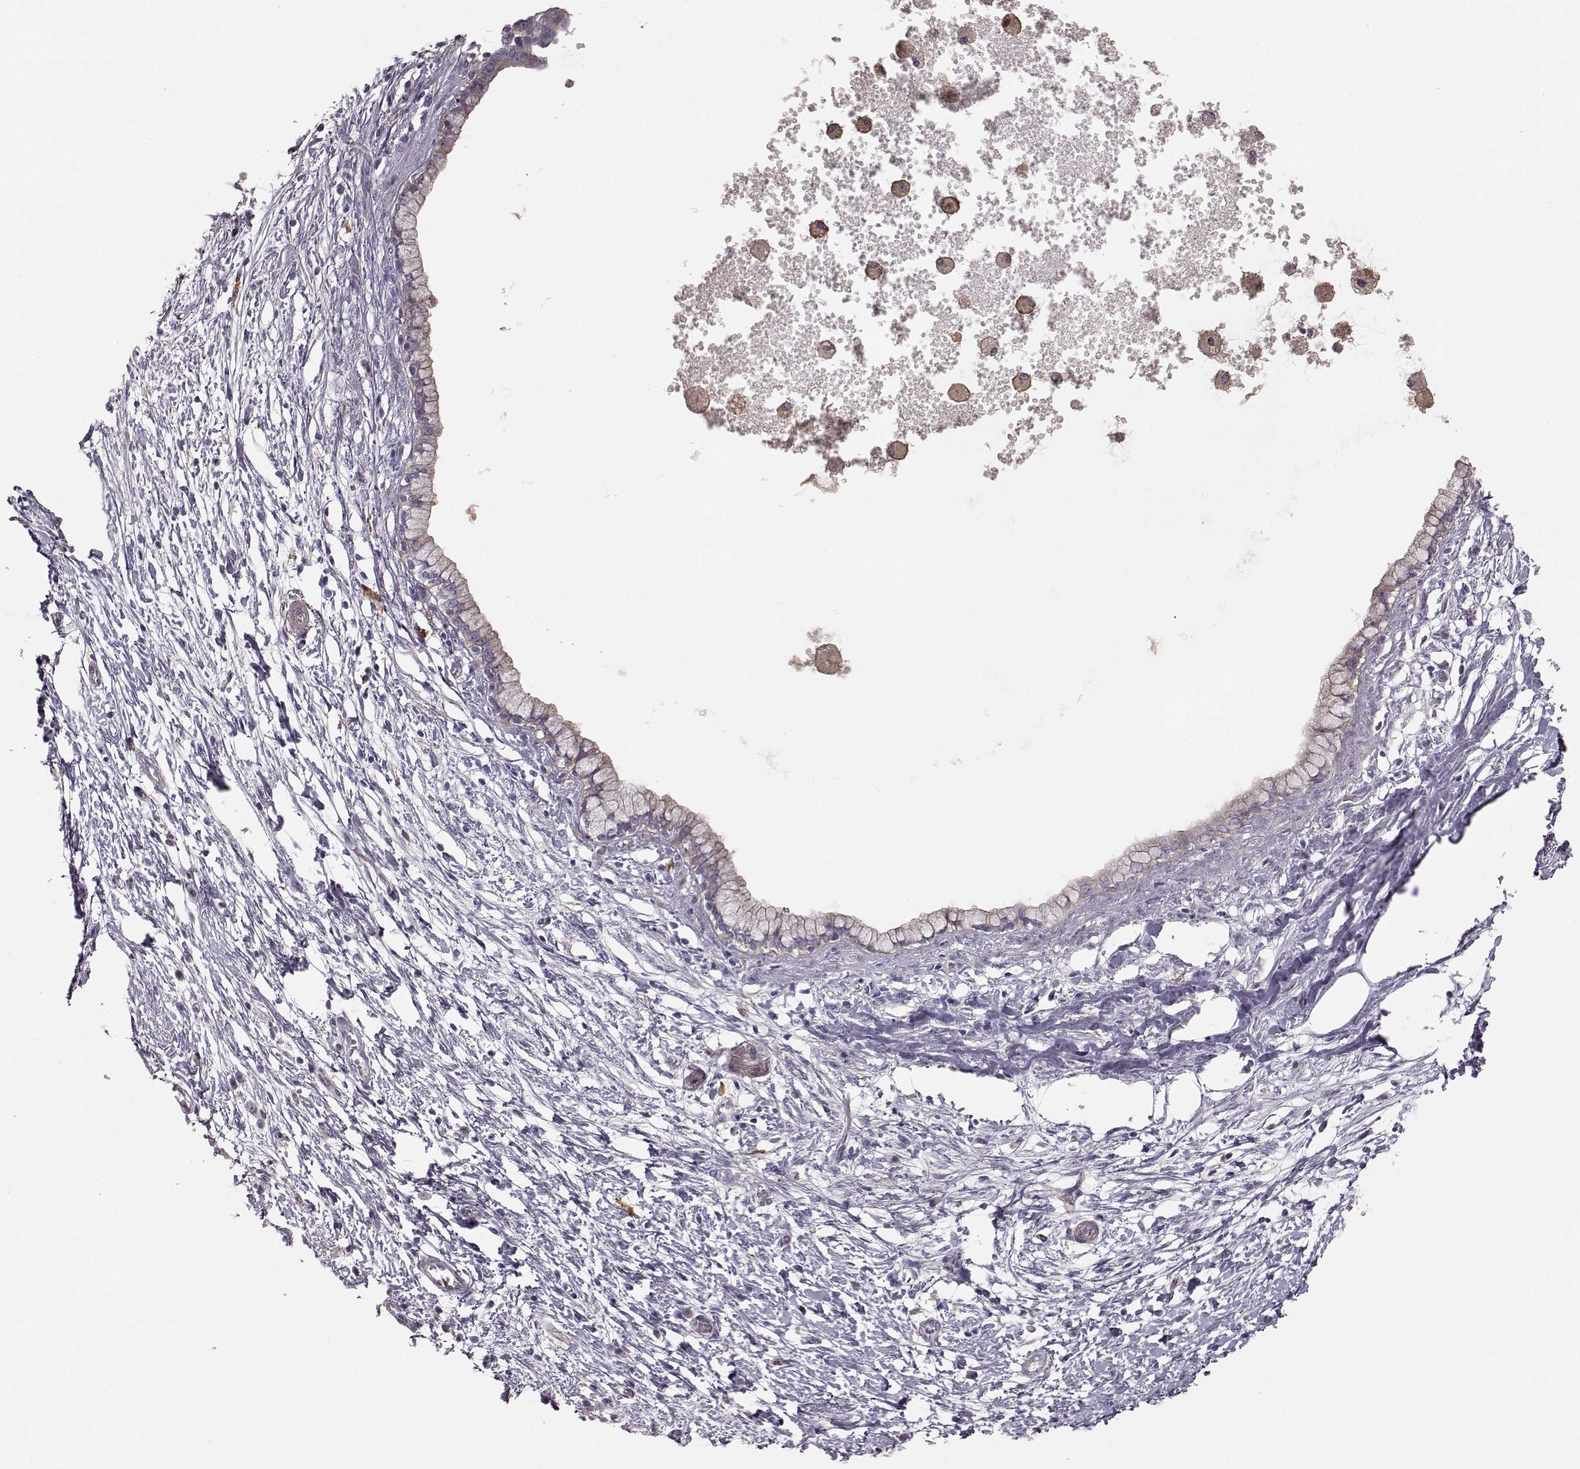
{"staining": {"intensity": "weak", "quantity": "25%-75%", "location": "cytoplasmic/membranous"}, "tissue": "pancreatic cancer", "cell_type": "Tumor cells", "image_type": "cancer", "snomed": [{"axis": "morphology", "description": "Adenocarcinoma, NOS"}, {"axis": "topography", "description": "Pancreas"}], "caption": "Weak cytoplasmic/membranous protein positivity is identified in about 25%-75% of tumor cells in pancreatic adenocarcinoma. Using DAB (3,3'-diaminobenzidine) (brown) and hematoxylin (blue) stains, captured at high magnification using brightfield microscopy.", "gene": "GPR50", "patient": {"sex": "female", "age": 72}}